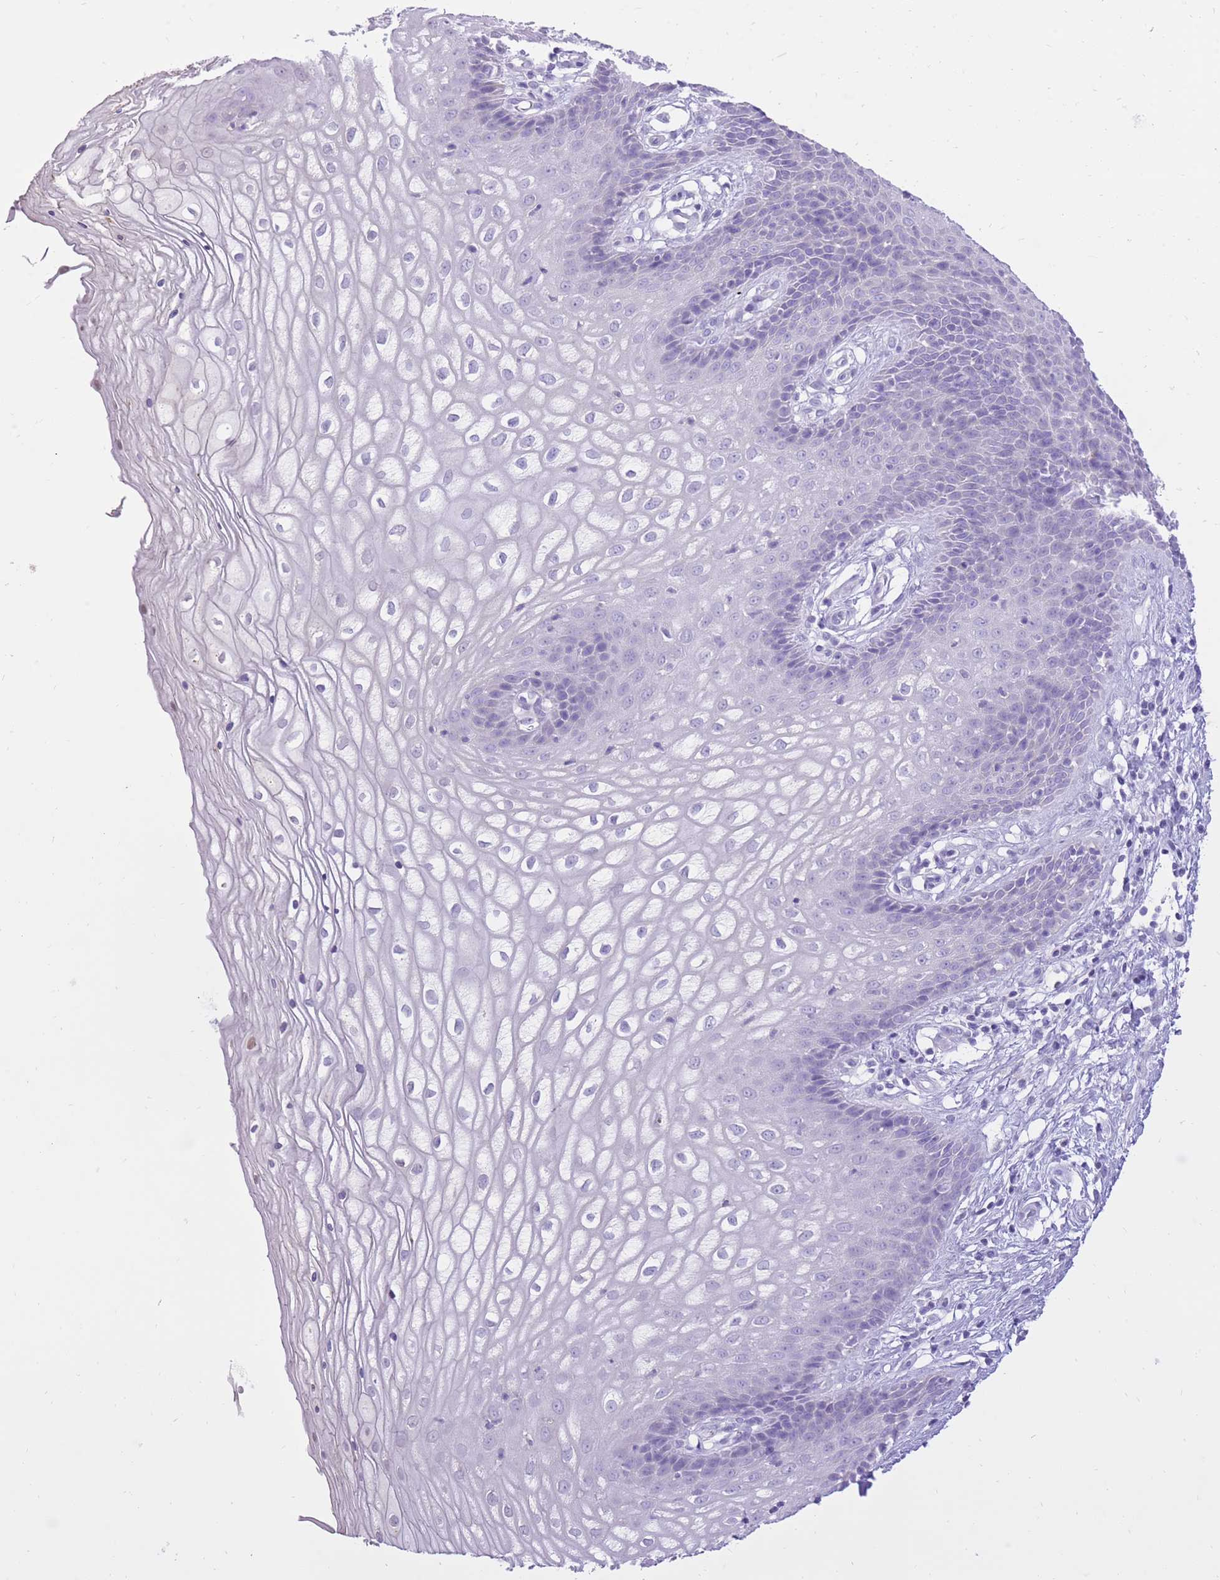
{"staining": {"intensity": "negative", "quantity": "none", "location": "none"}, "tissue": "vagina", "cell_type": "Squamous epithelial cells", "image_type": "normal", "snomed": [{"axis": "morphology", "description": "Normal tissue, NOS"}, {"axis": "topography", "description": "Vagina"}], "caption": "High magnification brightfield microscopy of normal vagina stained with DAB (brown) and counterstained with hematoxylin (blue): squamous epithelial cells show no significant positivity.", "gene": "SLC4A4", "patient": {"sex": "female", "age": 34}}